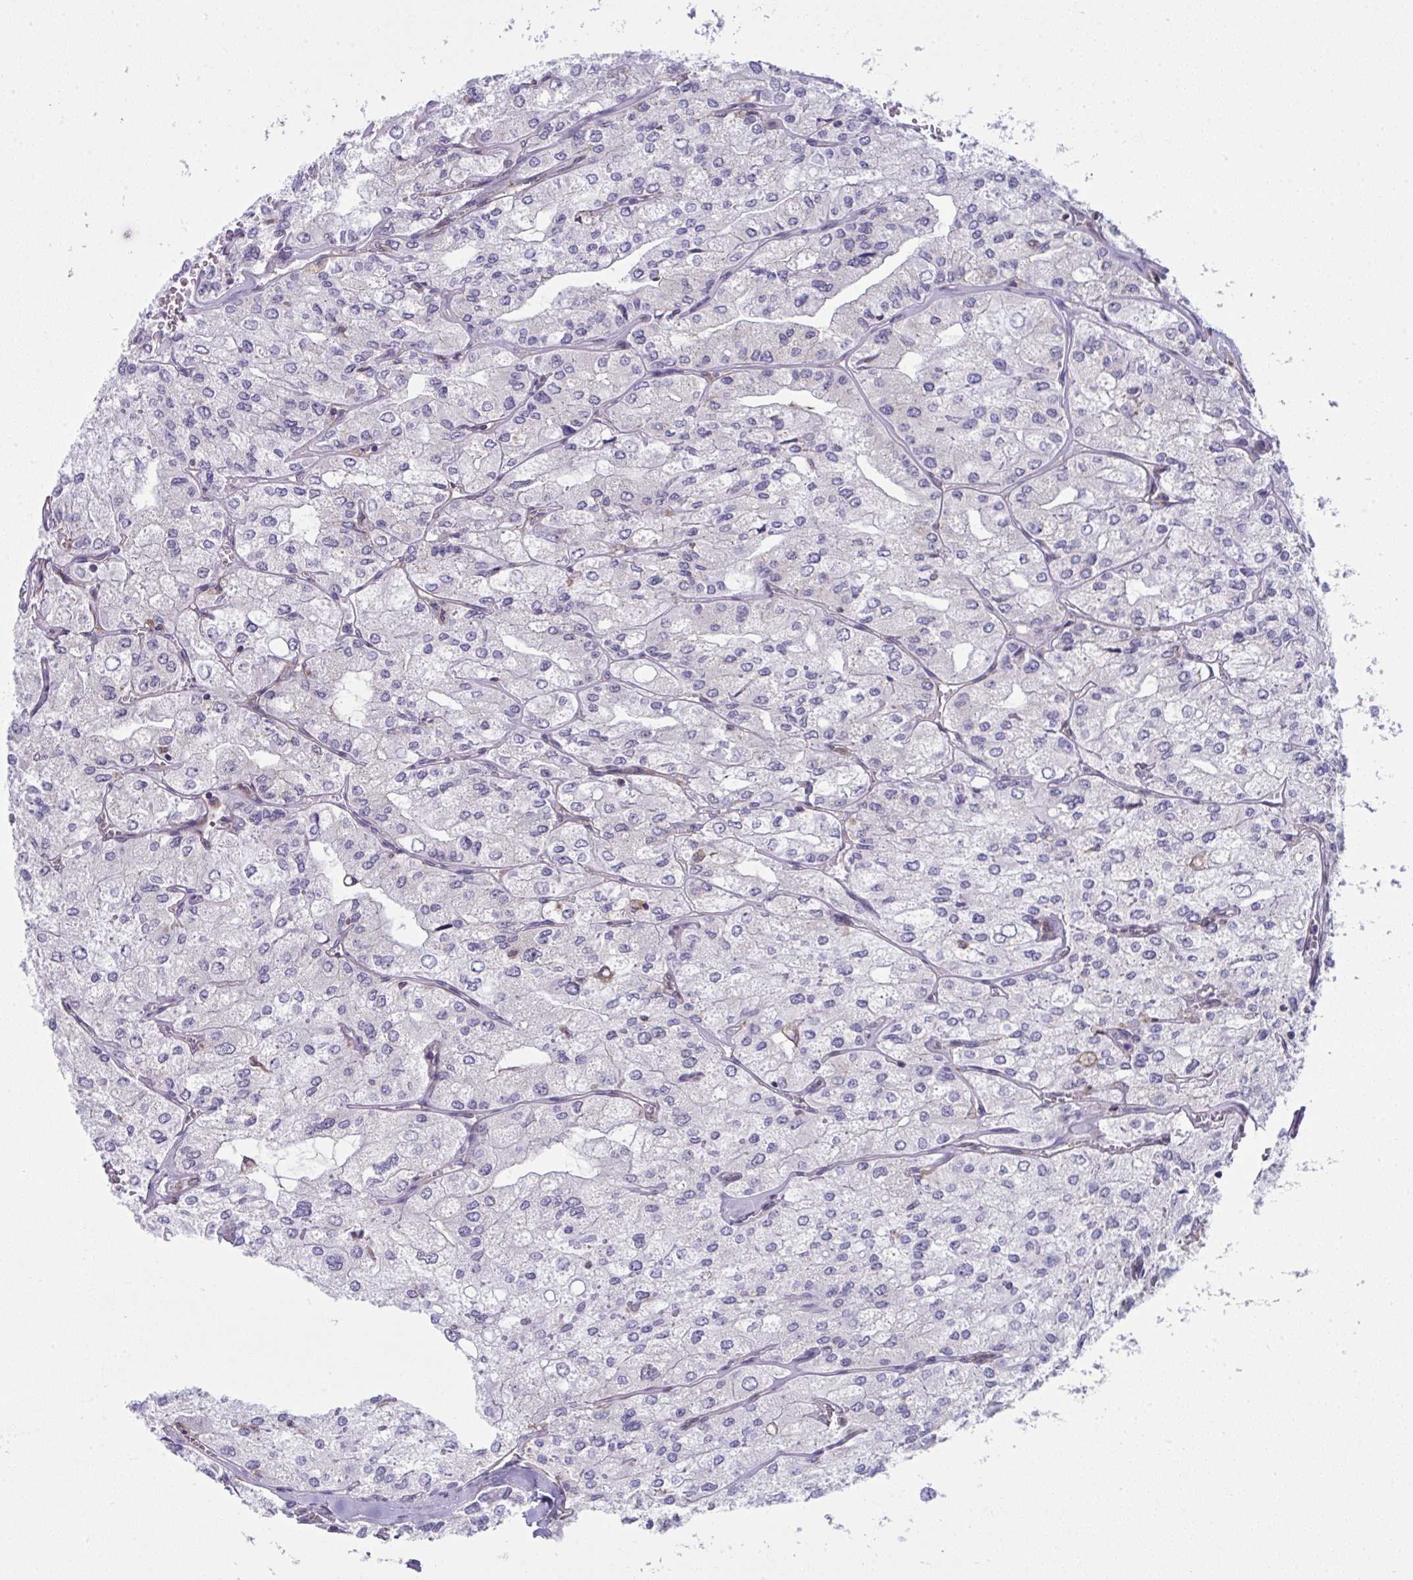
{"staining": {"intensity": "negative", "quantity": "none", "location": "none"}, "tissue": "renal cancer", "cell_type": "Tumor cells", "image_type": "cancer", "snomed": [{"axis": "morphology", "description": "Adenocarcinoma, NOS"}, {"axis": "topography", "description": "Kidney"}], "caption": "High power microscopy micrograph of an IHC image of renal cancer (adenocarcinoma), revealing no significant expression in tumor cells. (Stains: DAB (3,3'-diaminobenzidine) IHC with hematoxylin counter stain, Microscopy: brightfield microscopy at high magnification).", "gene": "ALDH16A1", "patient": {"sex": "female", "age": 70}}